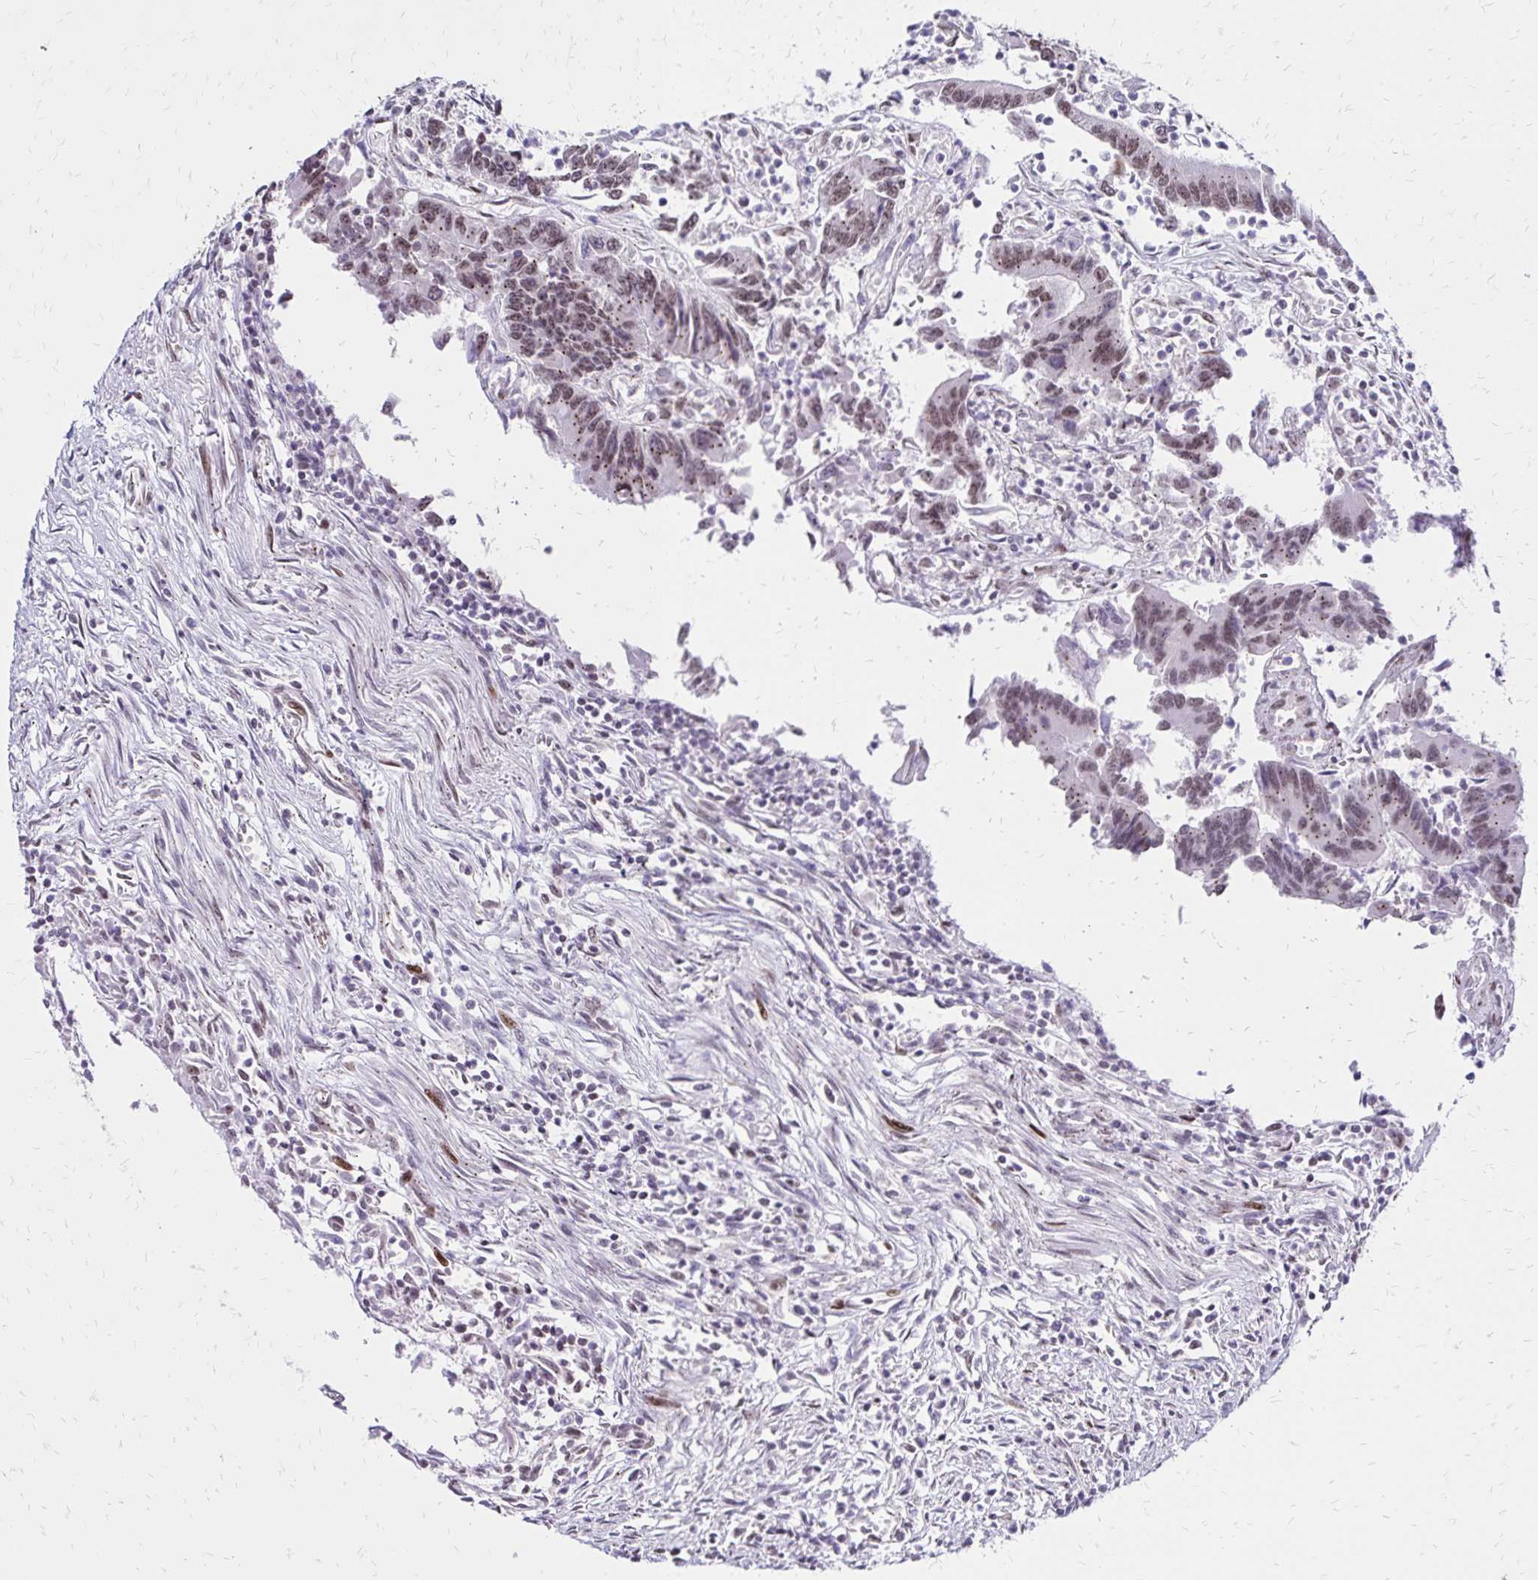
{"staining": {"intensity": "moderate", "quantity": ">75%", "location": "cytoplasmic/membranous,nuclear"}, "tissue": "colorectal cancer", "cell_type": "Tumor cells", "image_type": "cancer", "snomed": [{"axis": "morphology", "description": "Adenocarcinoma, NOS"}, {"axis": "topography", "description": "Colon"}], "caption": "Human colorectal cancer (adenocarcinoma) stained for a protein (brown) demonstrates moderate cytoplasmic/membranous and nuclear positive positivity in approximately >75% of tumor cells.", "gene": "TOB1", "patient": {"sex": "female", "age": 67}}